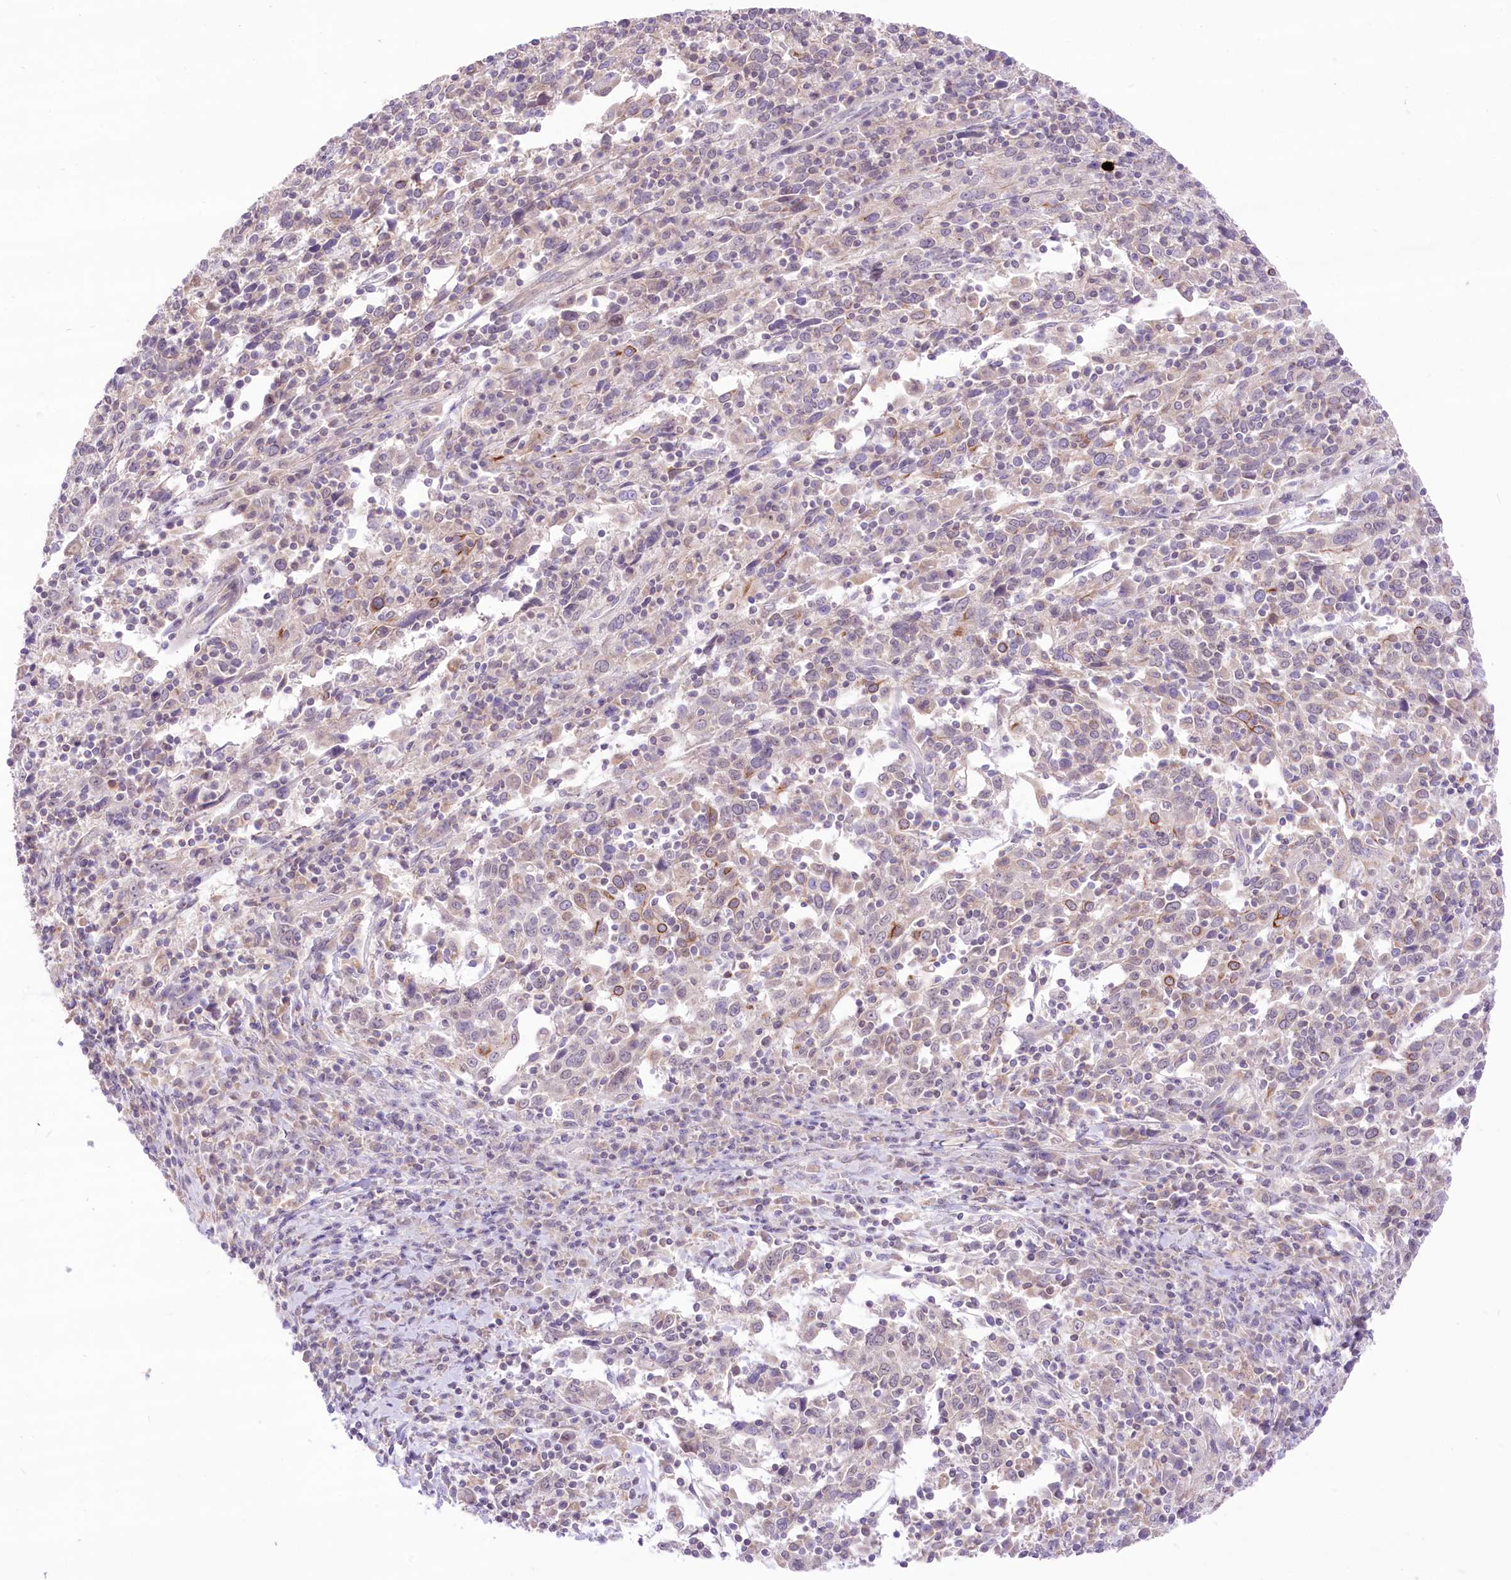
{"staining": {"intensity": "negative", "quantity": "none", "location": "none"}, "tissue": "cervical cancer", "cell_type": "Tumor cells", "image_type": "cancer", "snomed": [{"axis": "morphology", "description": "Squamous cell carcinoma, NOS"}, {"axis": "topography", "description": "Cervix"}], "caption": "Immunohistochemistry (IHC) histopathology image of neoplastic tissue: cervical cancer (squamous cell carcinoma) stained with DAB (3,3'-diaminobenzidine) shows no significant protein expression in tumor cells. Brightfield microscopy of immunohistochemistry stained with DAB (3,3'-diaminobenzidine) (brown) and hematoxylin (blue), captured at high magnification.", "gene": "HELT", "patient": {"sex": "female", "age": 46}}